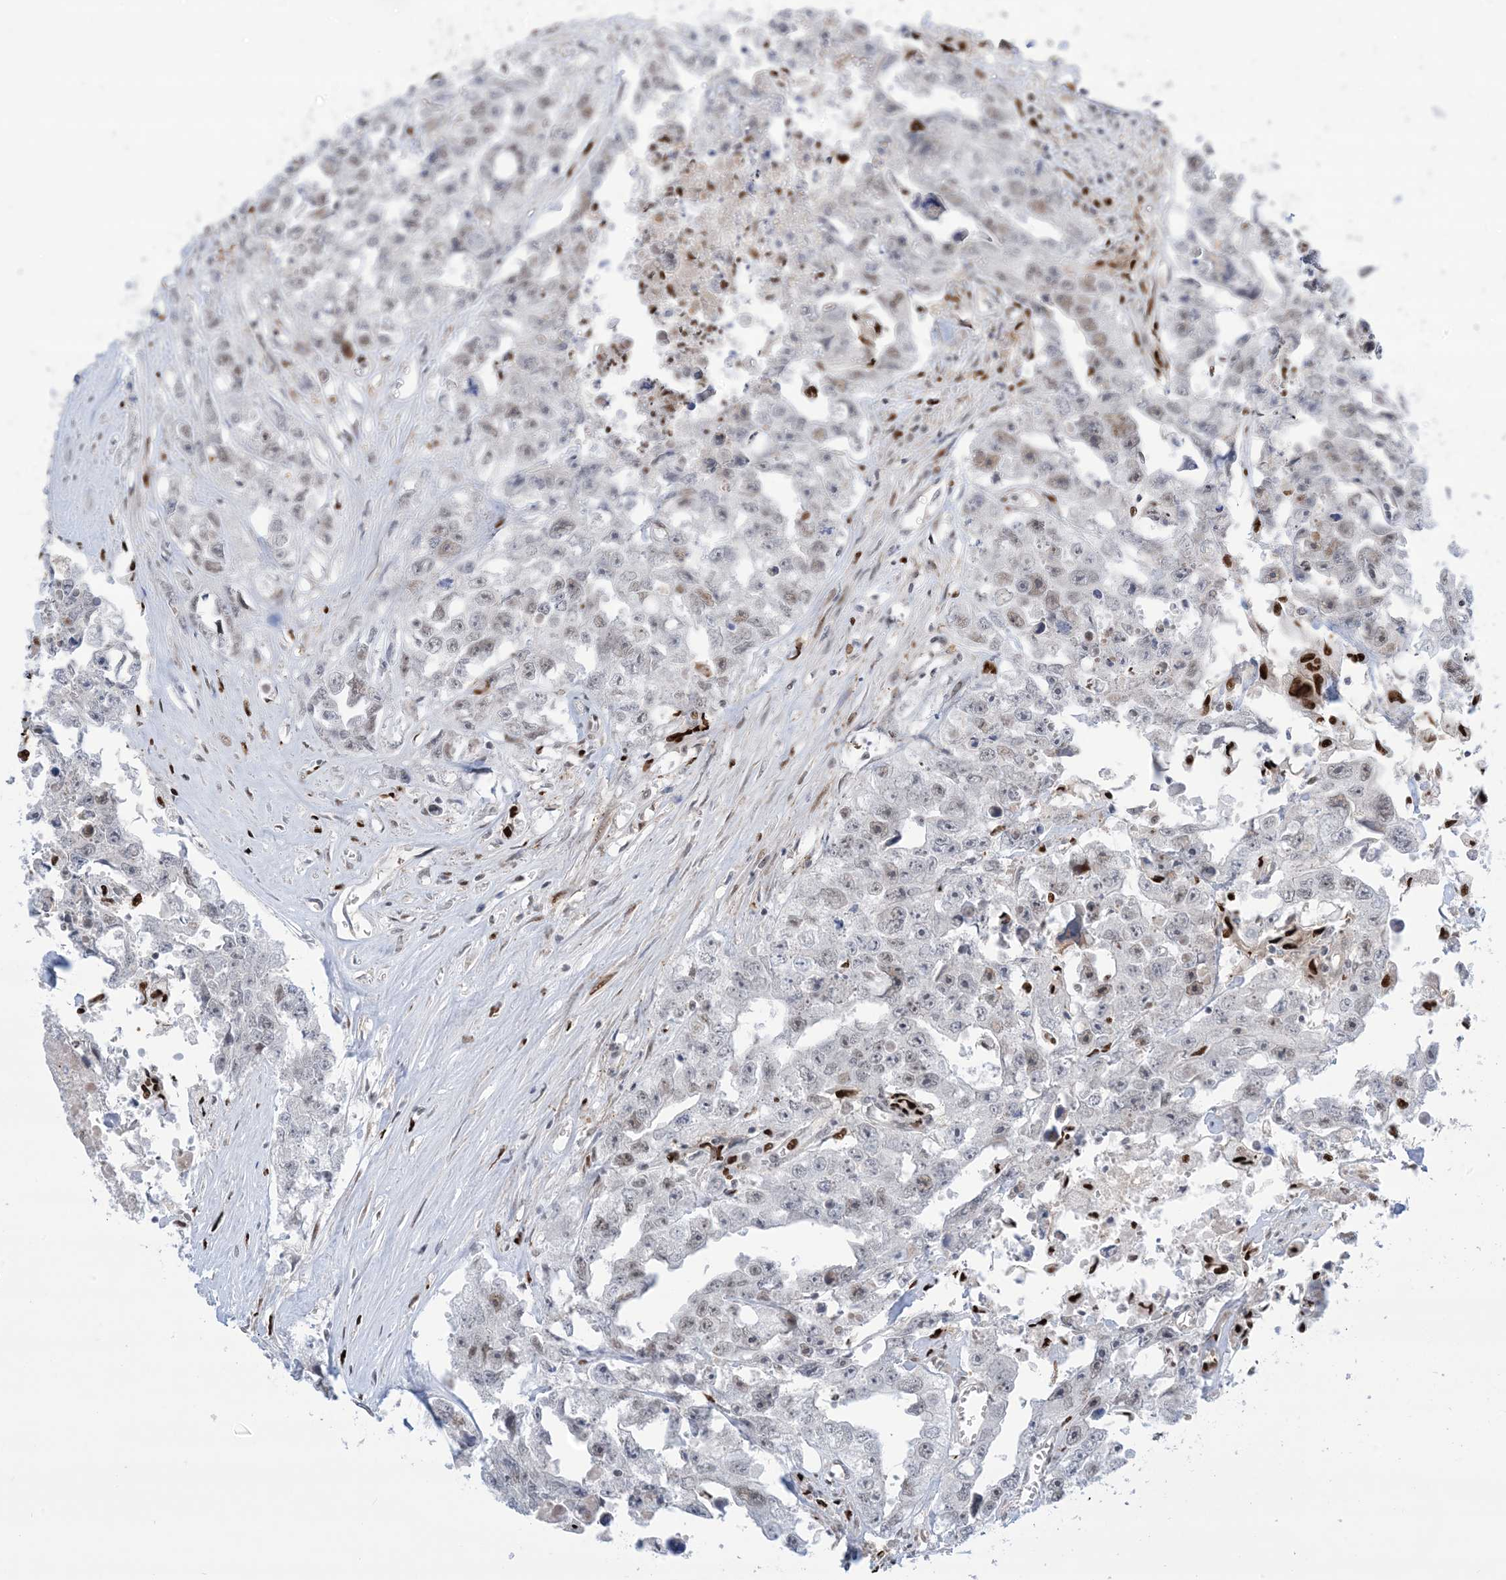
{"staining": {"intensity": "weak", "quantity": "<25%", "location": "nuclear"}, "tissue": "testis cancer", "cell_type": "Tumor cells", "image_type": "cancer", "snomed": [{"axis": "morphology", "description": "Seminoma, NOS"}, {"axis": "morphology", "description": "Carcinoma, Embryonal, NOS"}, {"axis": "topography", "description": "Testis"}], "caption": "Testis seminoma was stained to show a protein in brown. There is no significant expression in tumor cells.", "gene": "TFPT", "patient": {"sex": "male", "age": 43}}